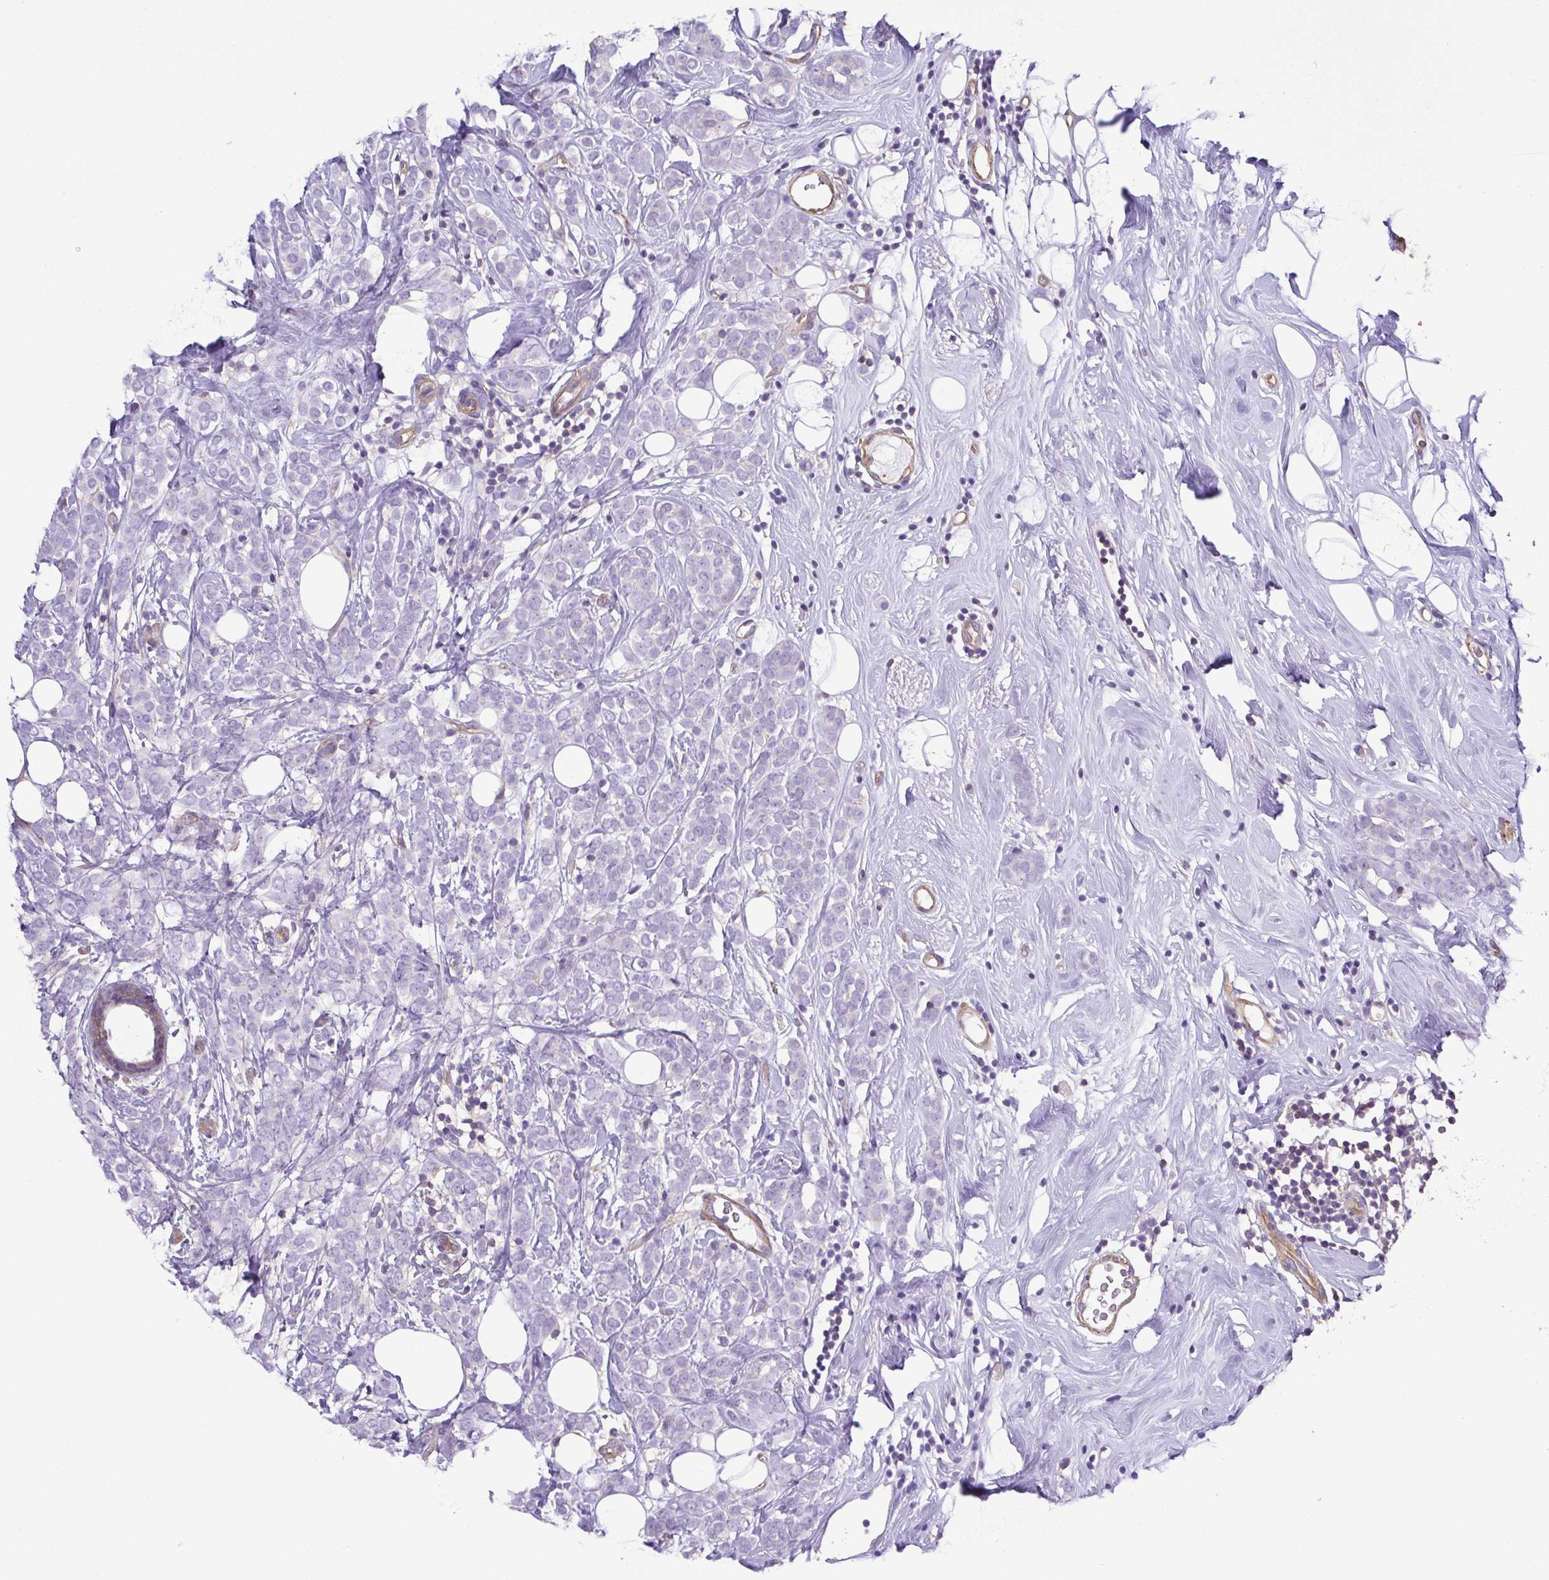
{"staining": {"intensity": "negative", "quantity": "none", "location": "none"}, "tissue": "breast cancer", "cell_type": "Tumor cells", "image_type": "cancer", "snomed": [{"axis": "morphology", "description": "Lobular carcinoma"}, {"axis": "topography", "description": "Breast"}], "caption": "Immunohistochemical staining of breast cancer demonstrates no significant expression in tumor cells.", "gene": "MYL6", "patient": {"sex": "female", "age": 49}}